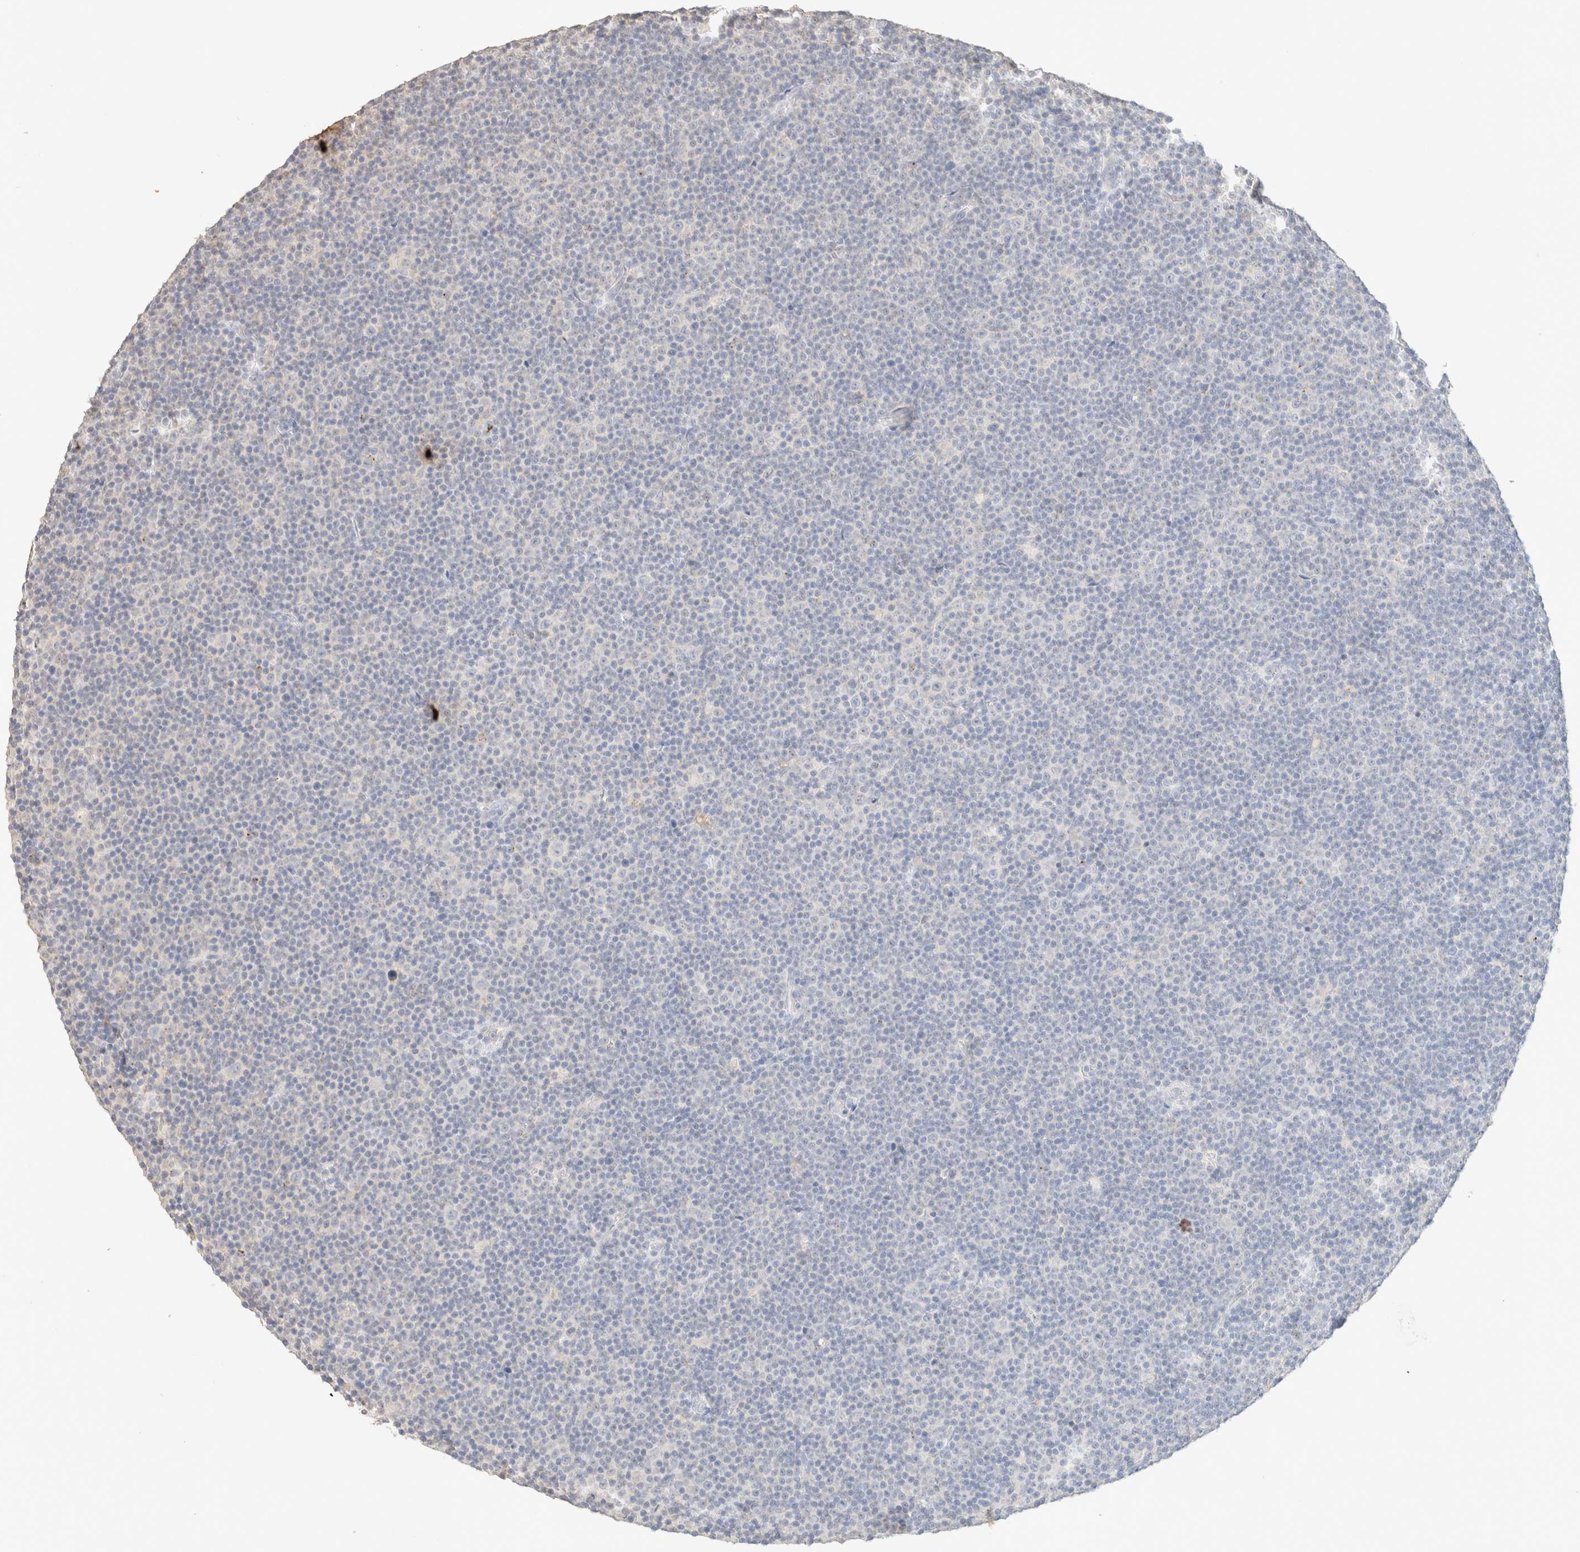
{"staining": {"intensity": "negative", "quantity": "none", "location": "none"}, "tissue": "lymphoma", "cell_type": "Tumor cells", "image_type": "cancer", "snomed": [{"axis": "morphology", "description": "Malignant lymphoma, non-Hodgkin's type, Low grade"}, {"axis": "topography", "description": "Lymph node"}], "caption": "There is no significant positivity in tumor cells of lymphoma.", "gene": "CPA1", "patient": {"sex": "female", "age": 67}}